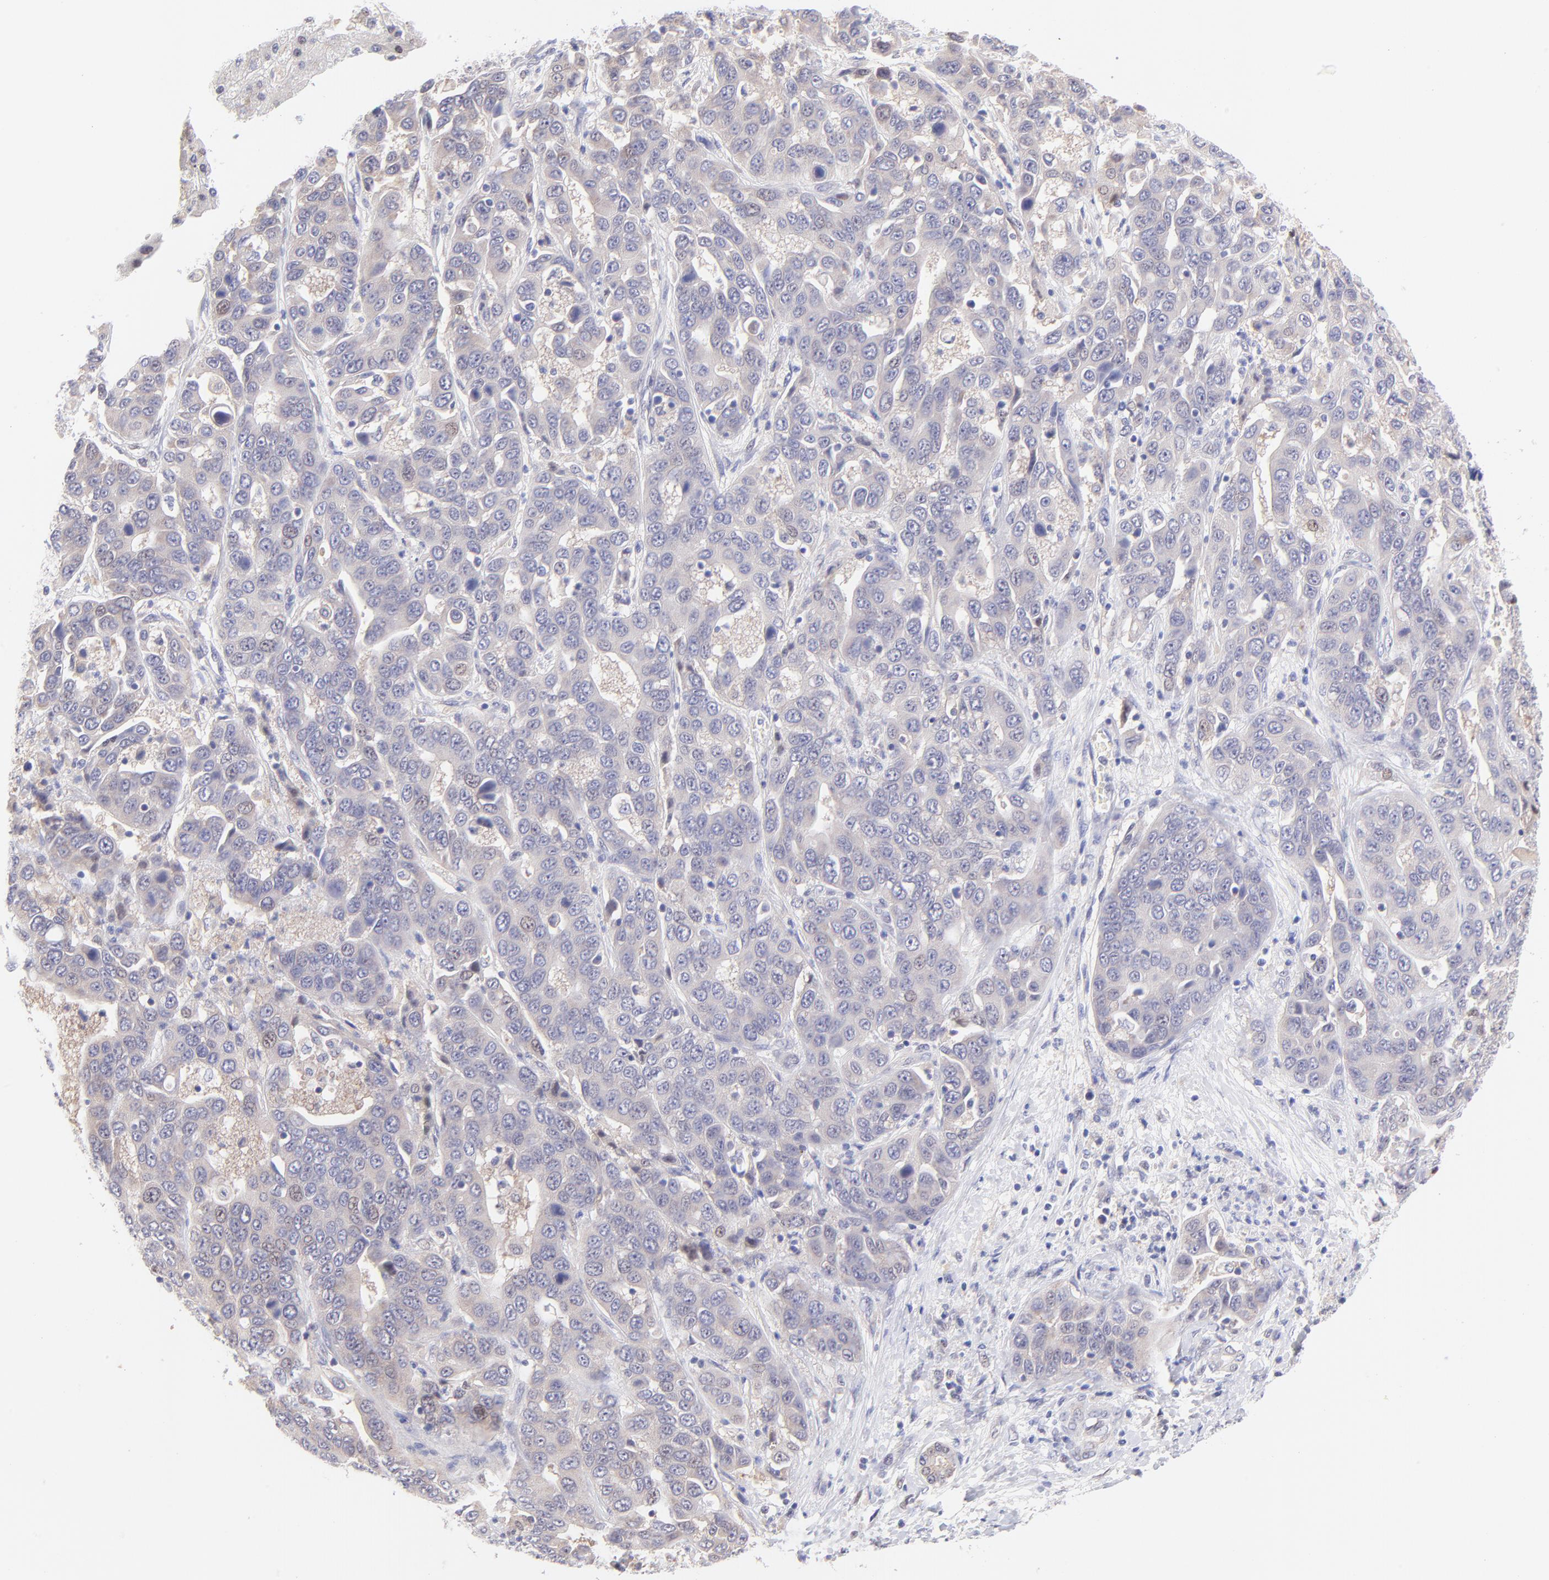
{"staining": {"intensity": "negative", "quantity": "none", "location": "none"}, "tissue": "liver cancer", "cell_type": "Tumor cells", "image_type": "cancer", "snomed": [{"axis": "morphology", "description": "Cholangiocarcinoma"}, {"axis": "topography", "description": "Liver"}], "caption": "A high-resolution micrograph shows immunohistochemistry staining of liver cancer (cholangiocarcinoma), which demonstrates no significant staining in tumor cells.", "gene": "PBDC1", "patient": {"sex": "female", "age": 52}}